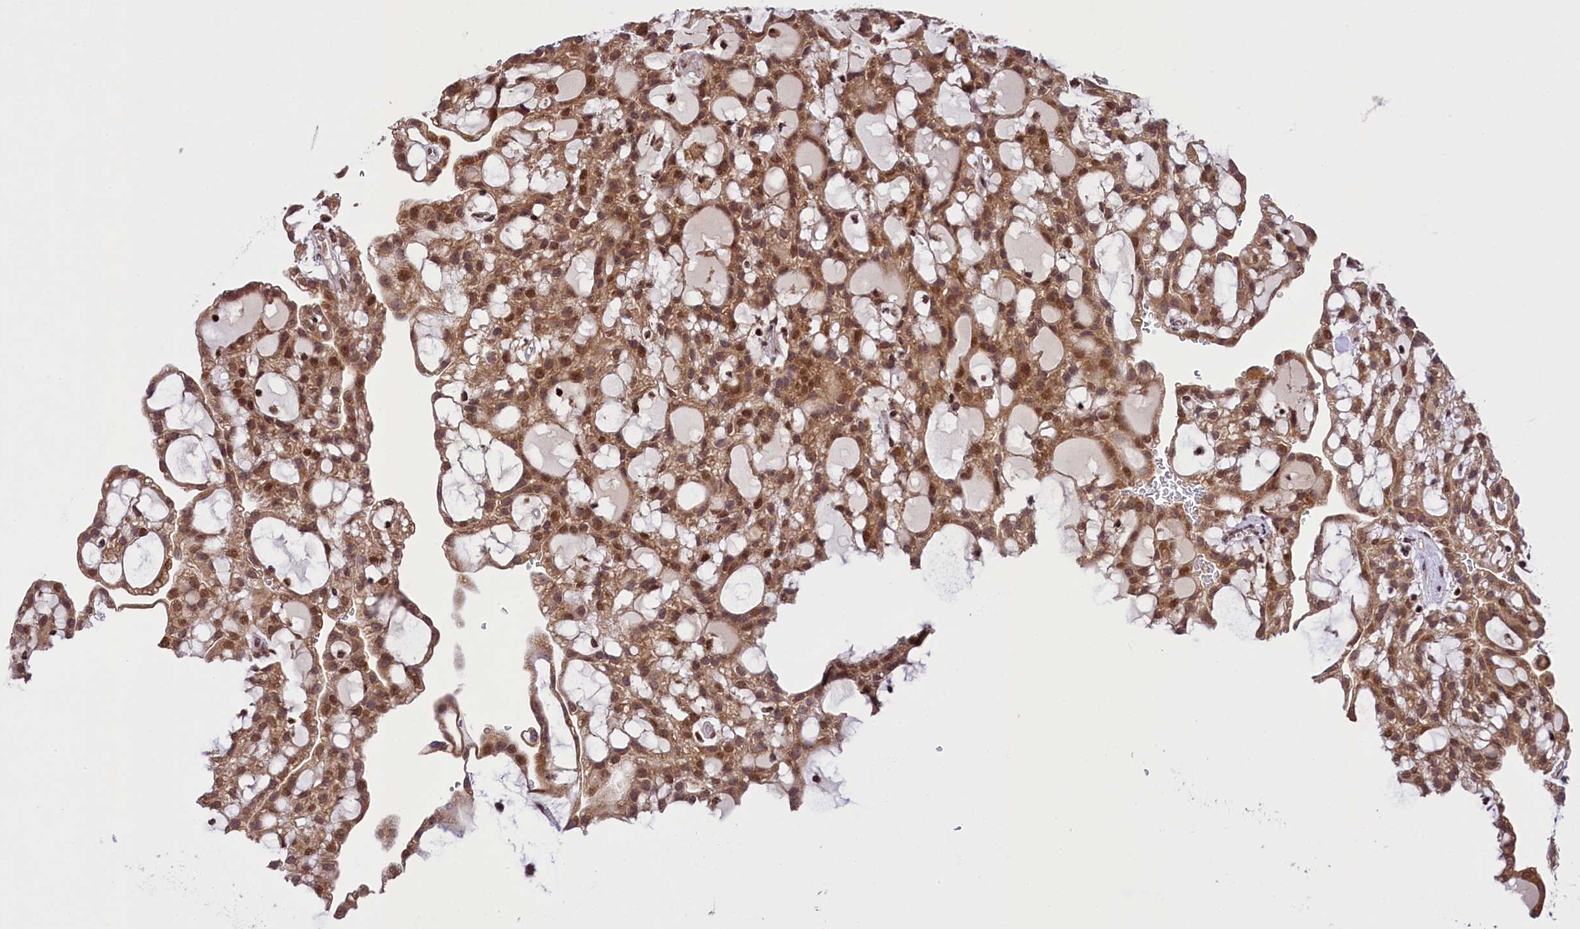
{"staining": {"intensity": "moderate", "quantity": ">75%", "location": "cytoplasmic/membranous,nuclear"}, "tissue": "renal cancer", "cell_type": "Tumor cells", "image_type": "cancer", "snomed": [{"axis": "morphology", "description": "Adenocarcinoma, NOS"}, {"axis": "topography", "description": "Kidney"}], "caption": "The immunohistochemical stain labels moderate cytoplasmic/membranous and nuclear expression in tumor cells of renal cancer (adenocarcinoma) tissue.", "gene": "RBBP8", "patient": {"sex": "male", "age": 63}}